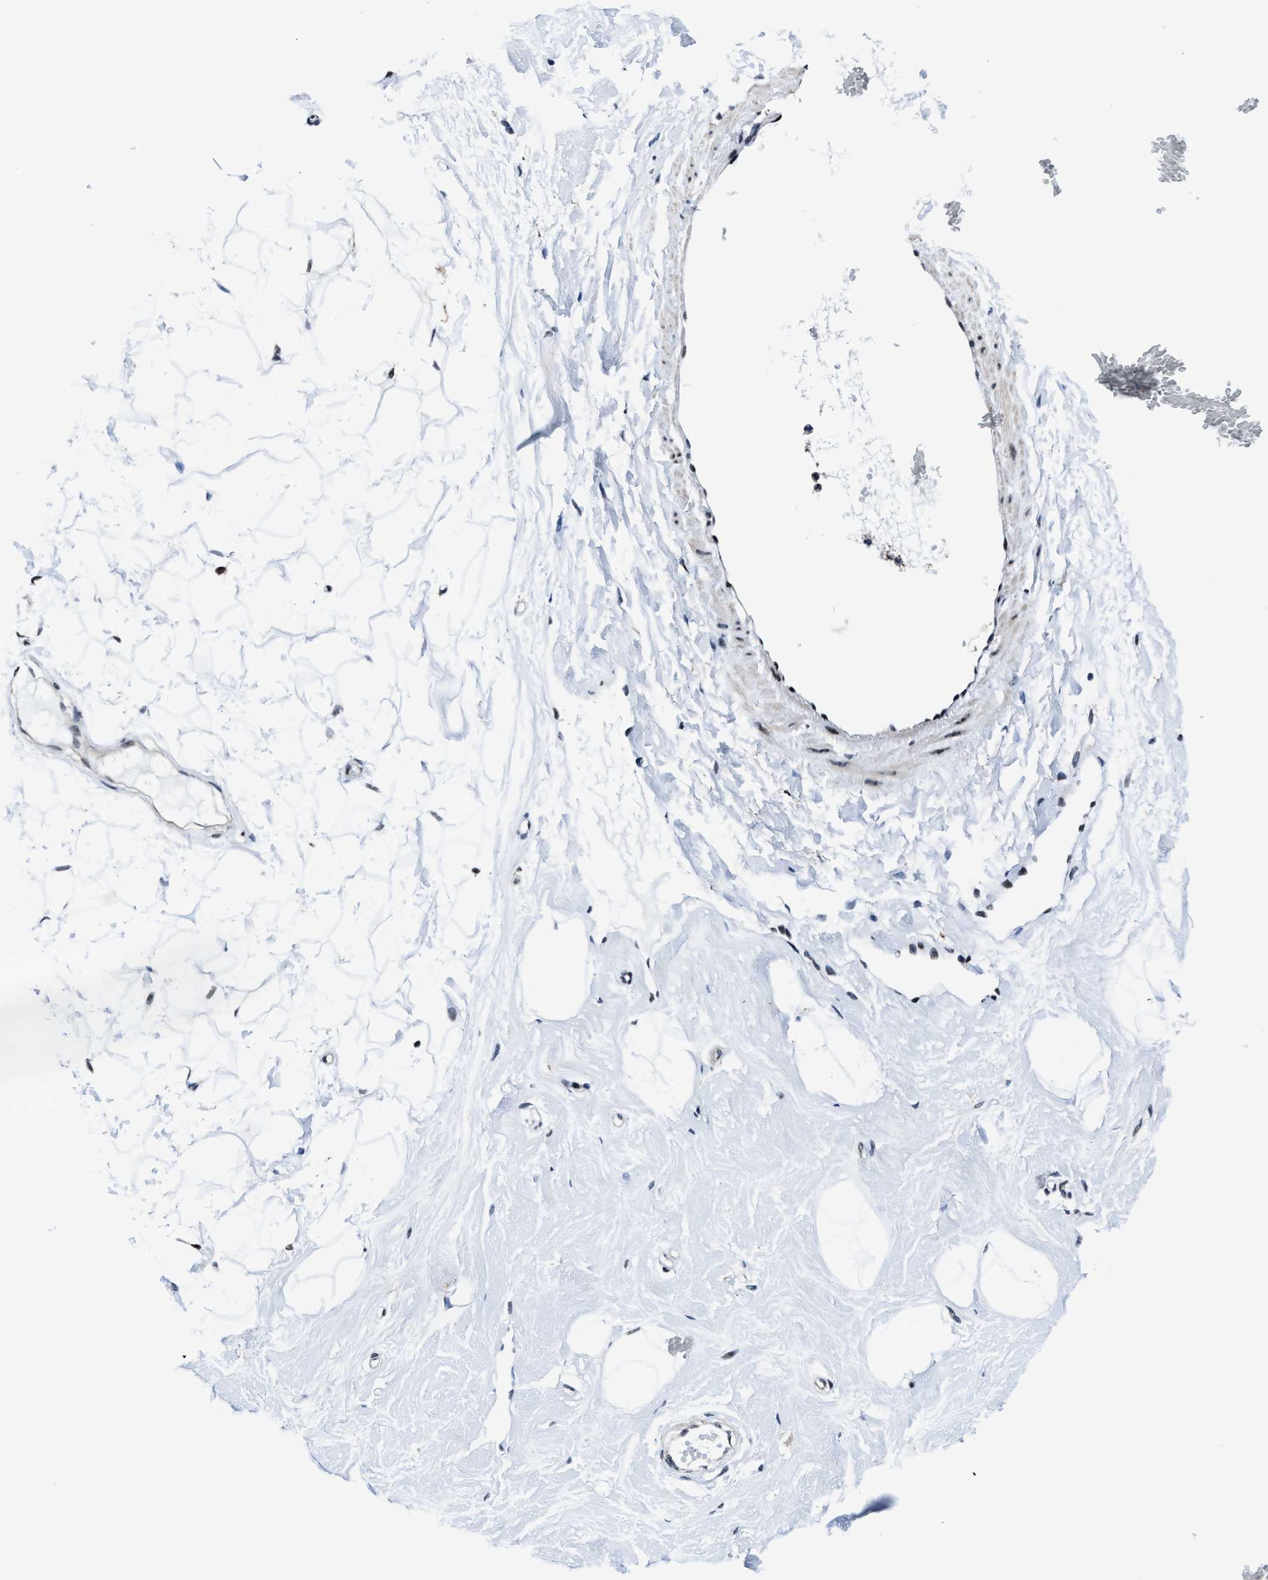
{"staining": {"intensity": "moderate", "quantity": ">75%", "location": "nuclear"}, "tissue": "breast", "cell_type": "Adipocytes", "image_type": "normal", "snomed": [{"axis": "morphology", "description": "Normal tissue, NOS"}, {"axis": "topography", "description": "Breast"}], "caption": "Immunohistochemistry histopathology image of unremarkable breast: human breast stained using immunohistochemistry (IHC) displays medium levels of moderate protein expression localized specifically in the nuclear of adipocytes, appearing as a nuclear brown color.", "gene": "PPIE", "patient": {"sex": "female", "age": 23}}